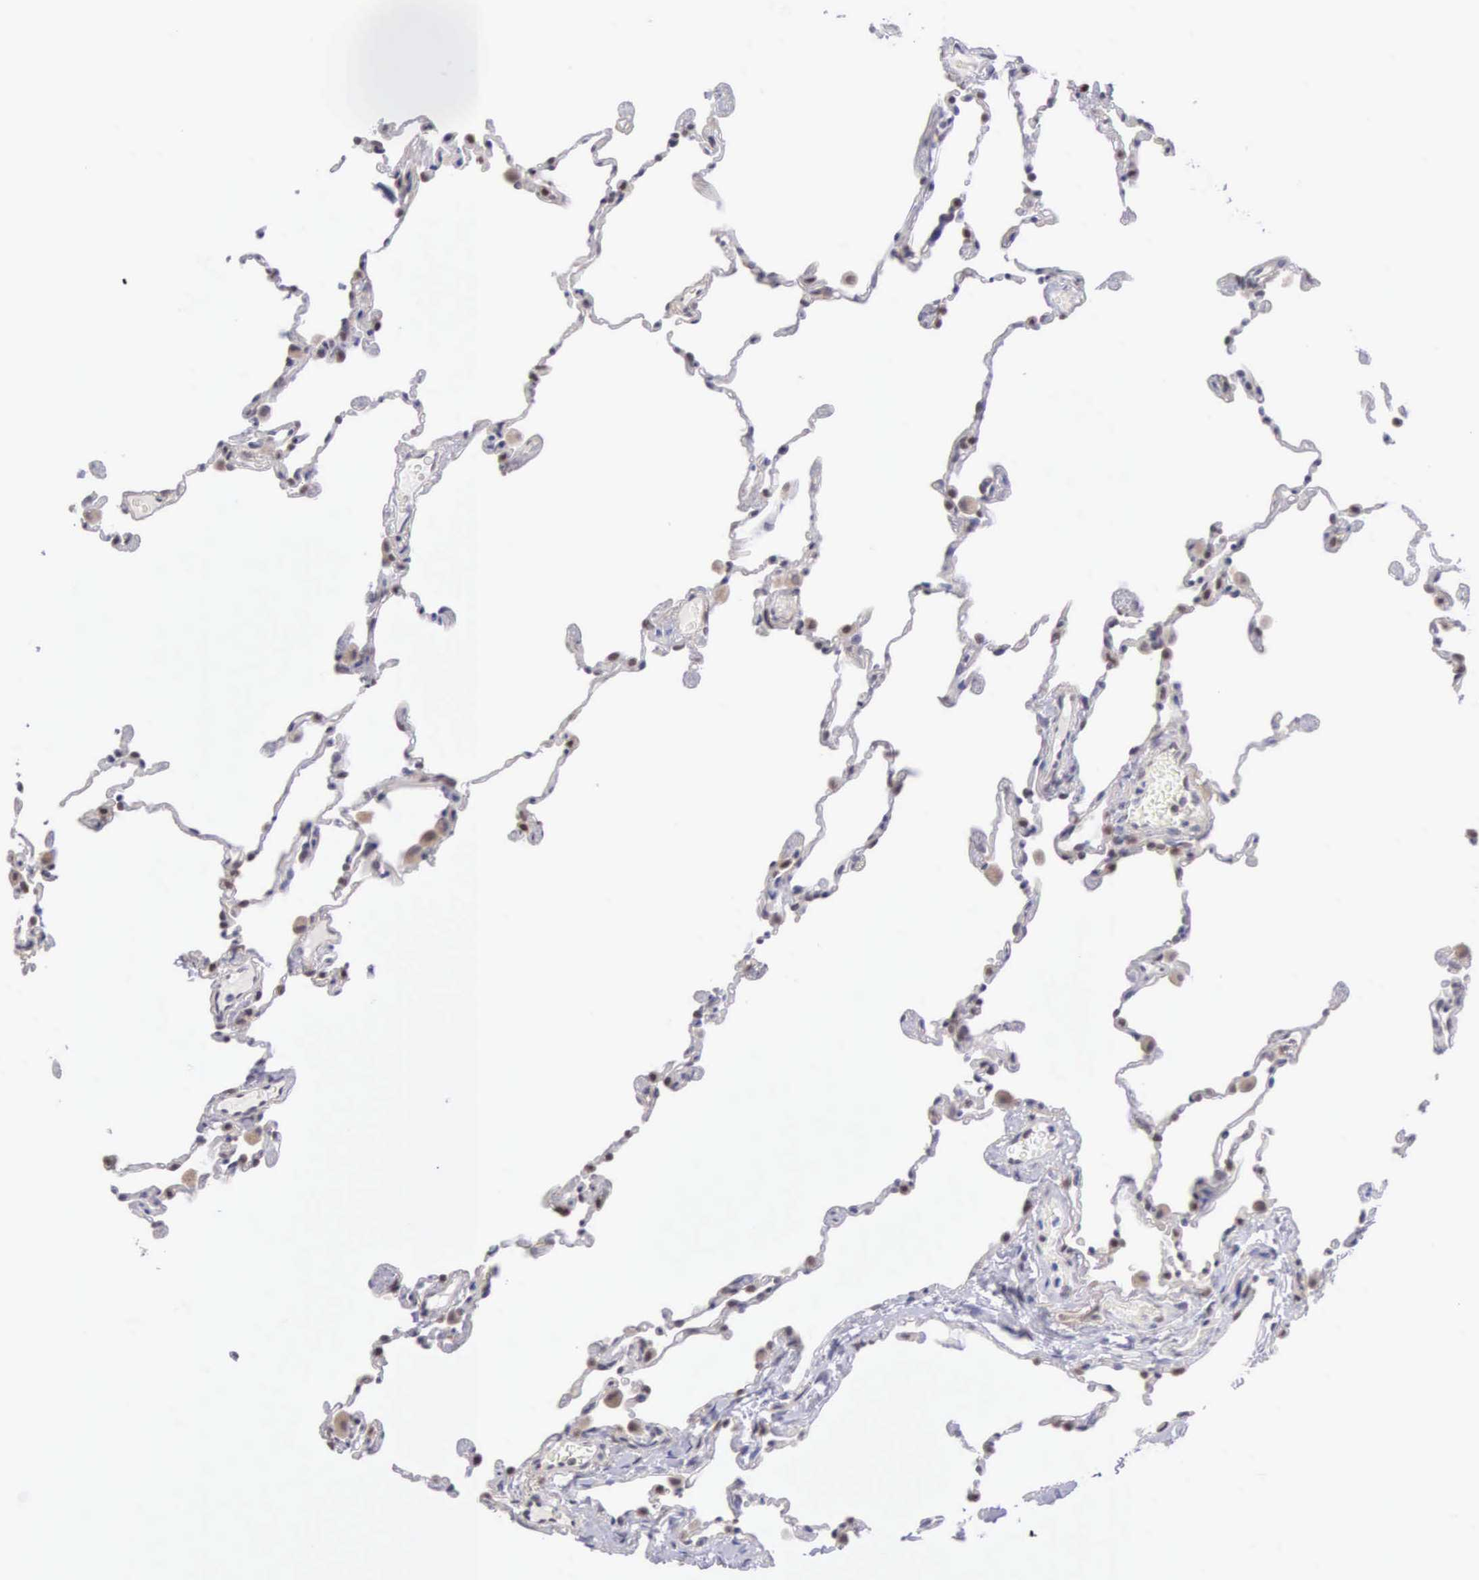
{"staining": {"intensity": "negative", "quantity": "none", "location": "none"}, "tissue": "lung", "cell_type": "Alveolar cells", "image_type": "normal", "snomed": [{"axis": "morphology", "description": "Normal tissue, NOS"}, {"axis": "topography", "description": "Lung"}], "caption": "Immunohistochemistry (IHC) of benign human lung displays no expression in alveolar cells. (DAB (3,3'-diaminobenzidine) immunohistochemistry (IHC), high magnification).", "gene": "CCDC117", "patient": {"sex": "female", "age": 61}}